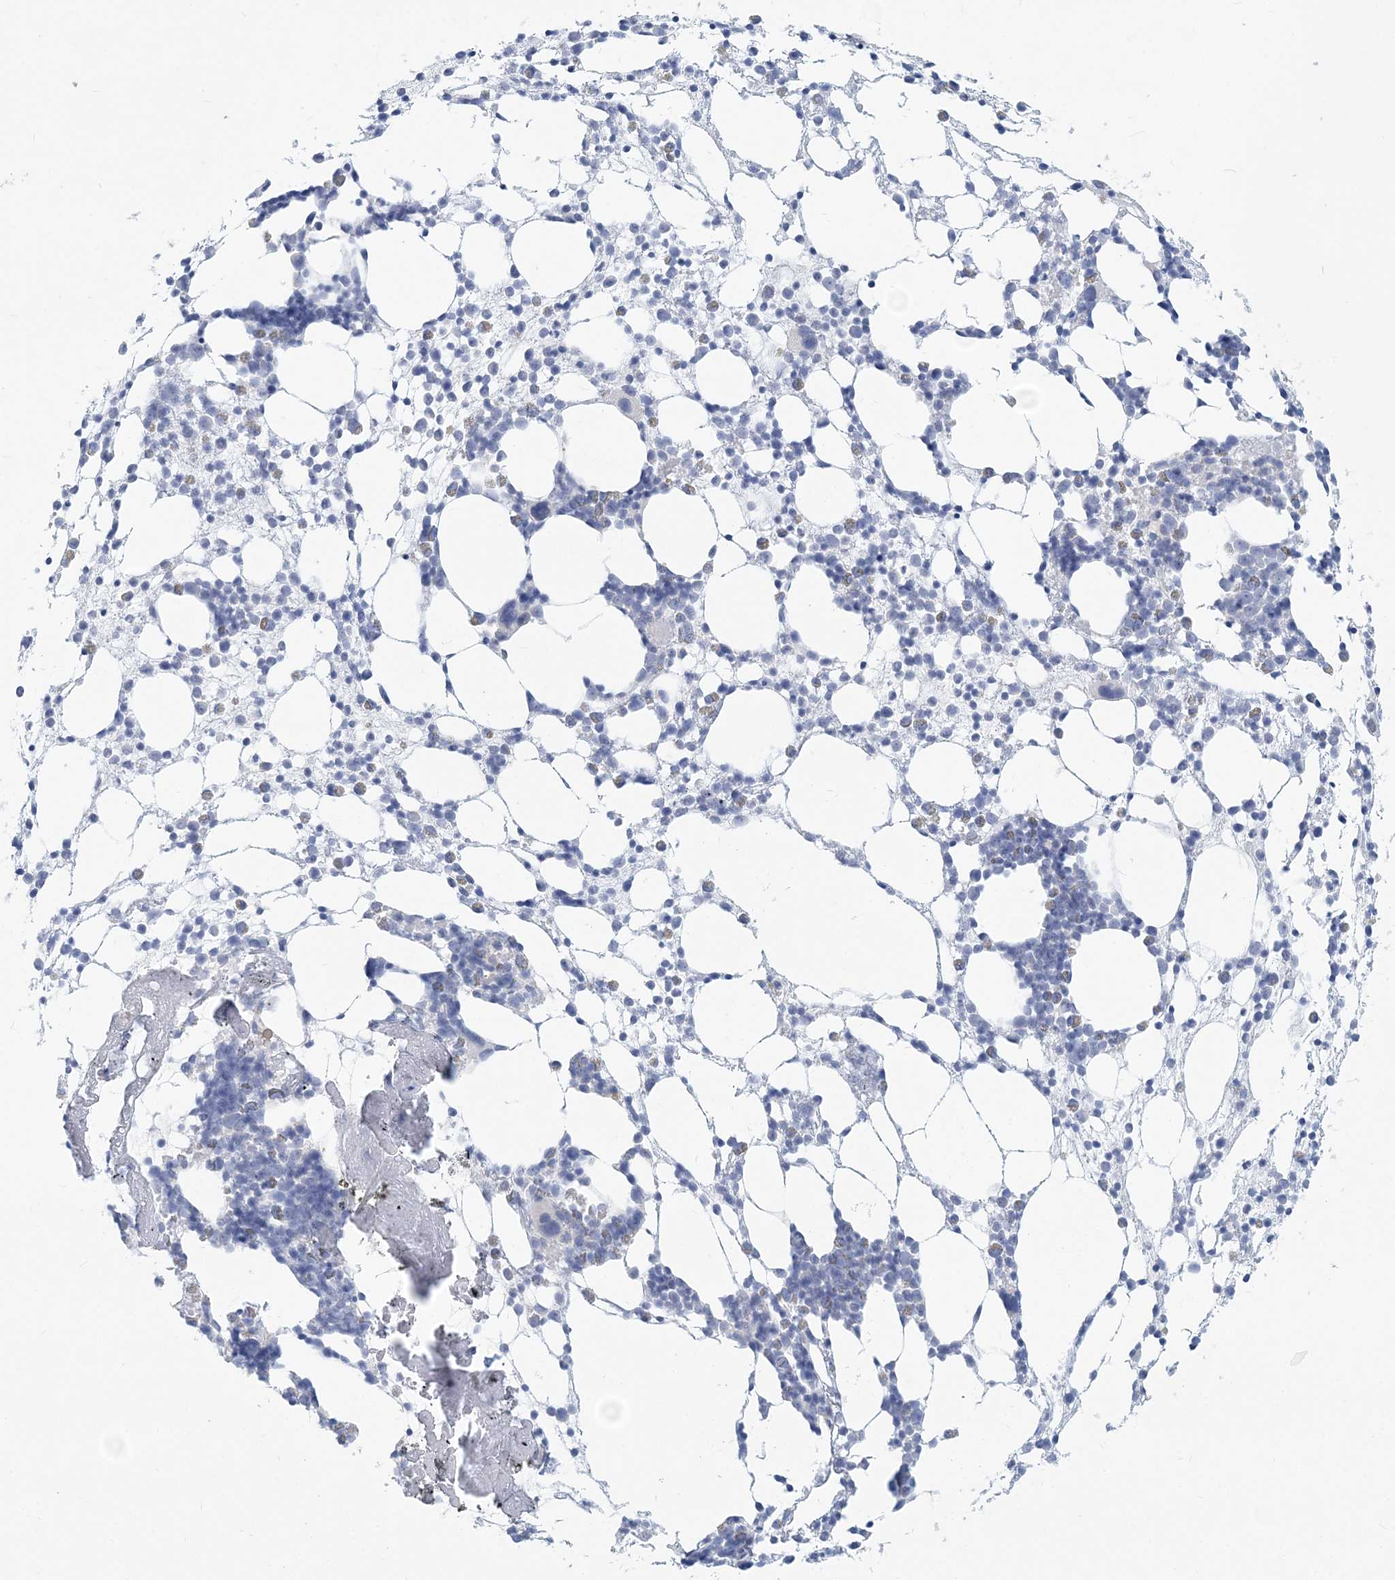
{"staining": {"intensity": "negative", "quantity": "none", "location": "none"}, "tissue": "bone marrow", "cell_type": "Hematopoietic cells", "image_type": "normal", "snomed": [{"axis": "morphology", "description": "Normal tissue, NOS"}, {"axis": "topography", "description": "Bone marrow"}], "caption": "DAB (3,3'-diaminobenzidine) immunohistochemical staining of normal bone marrow exhibits no significant staining in hematopoietic cells.", "gene": "CSN1S1", "patient": {"sex": "female", "age": 57}}